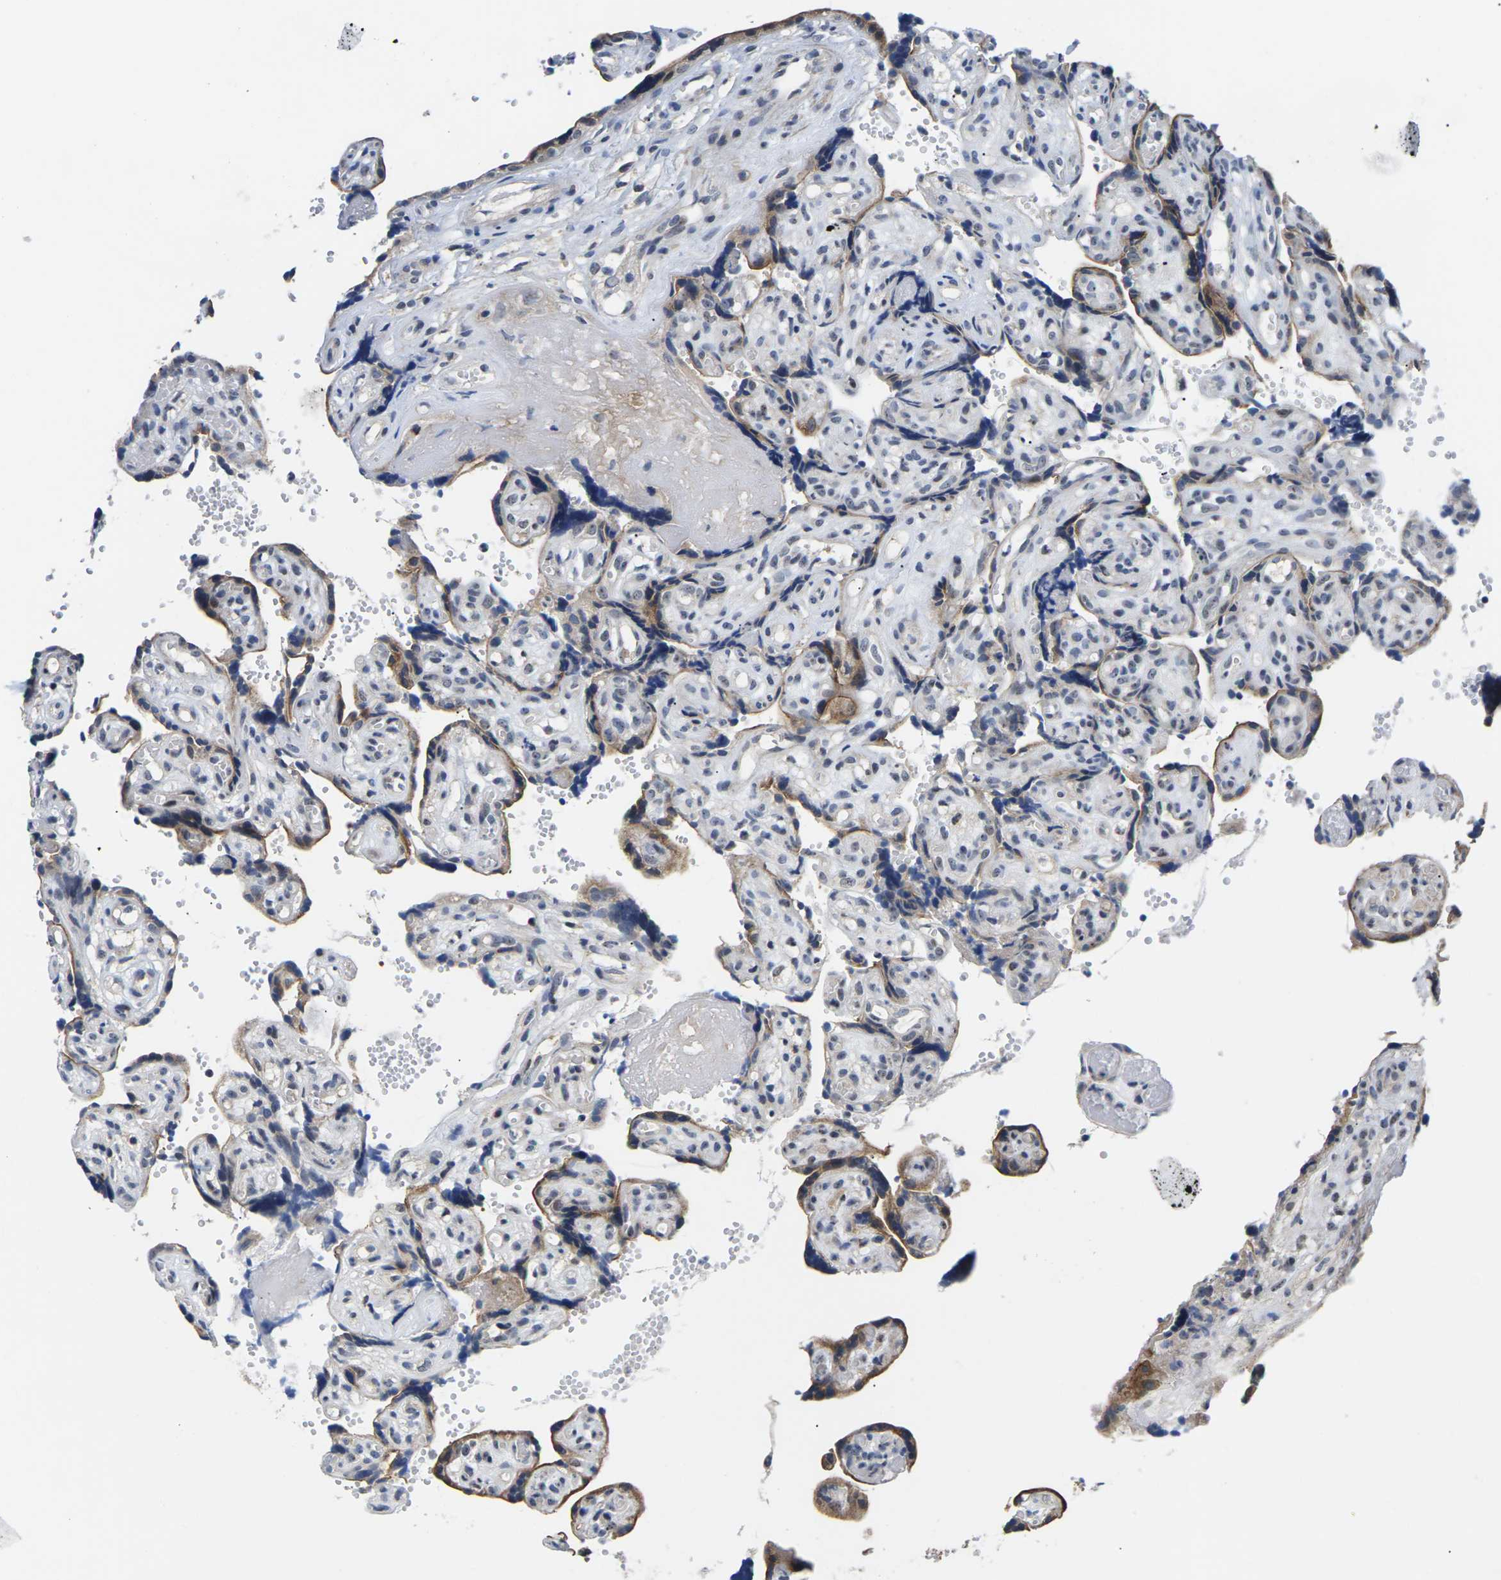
{"staining": {"intensity": "moderate", "quantity": "25%-75%", "location": "cytoplasmic/membranous"}, "tissue": "placenta", "cell_type": "Trophoblastic cells", "image_type": "normal", "snomed": [{"axis": "morphology", "description": "Normal tissue, NOS"}, {"axis": "topography", "description": "Placenta"}], "caption": "A micrograph of human placenta stained for a protein shows moderate cytoplasmic/membranous brown staining in trophoblastic cells. Nuclei are stained in blue.", "gene": "ST6GAL2", "patient": {"sex": "female", "age": 30}}